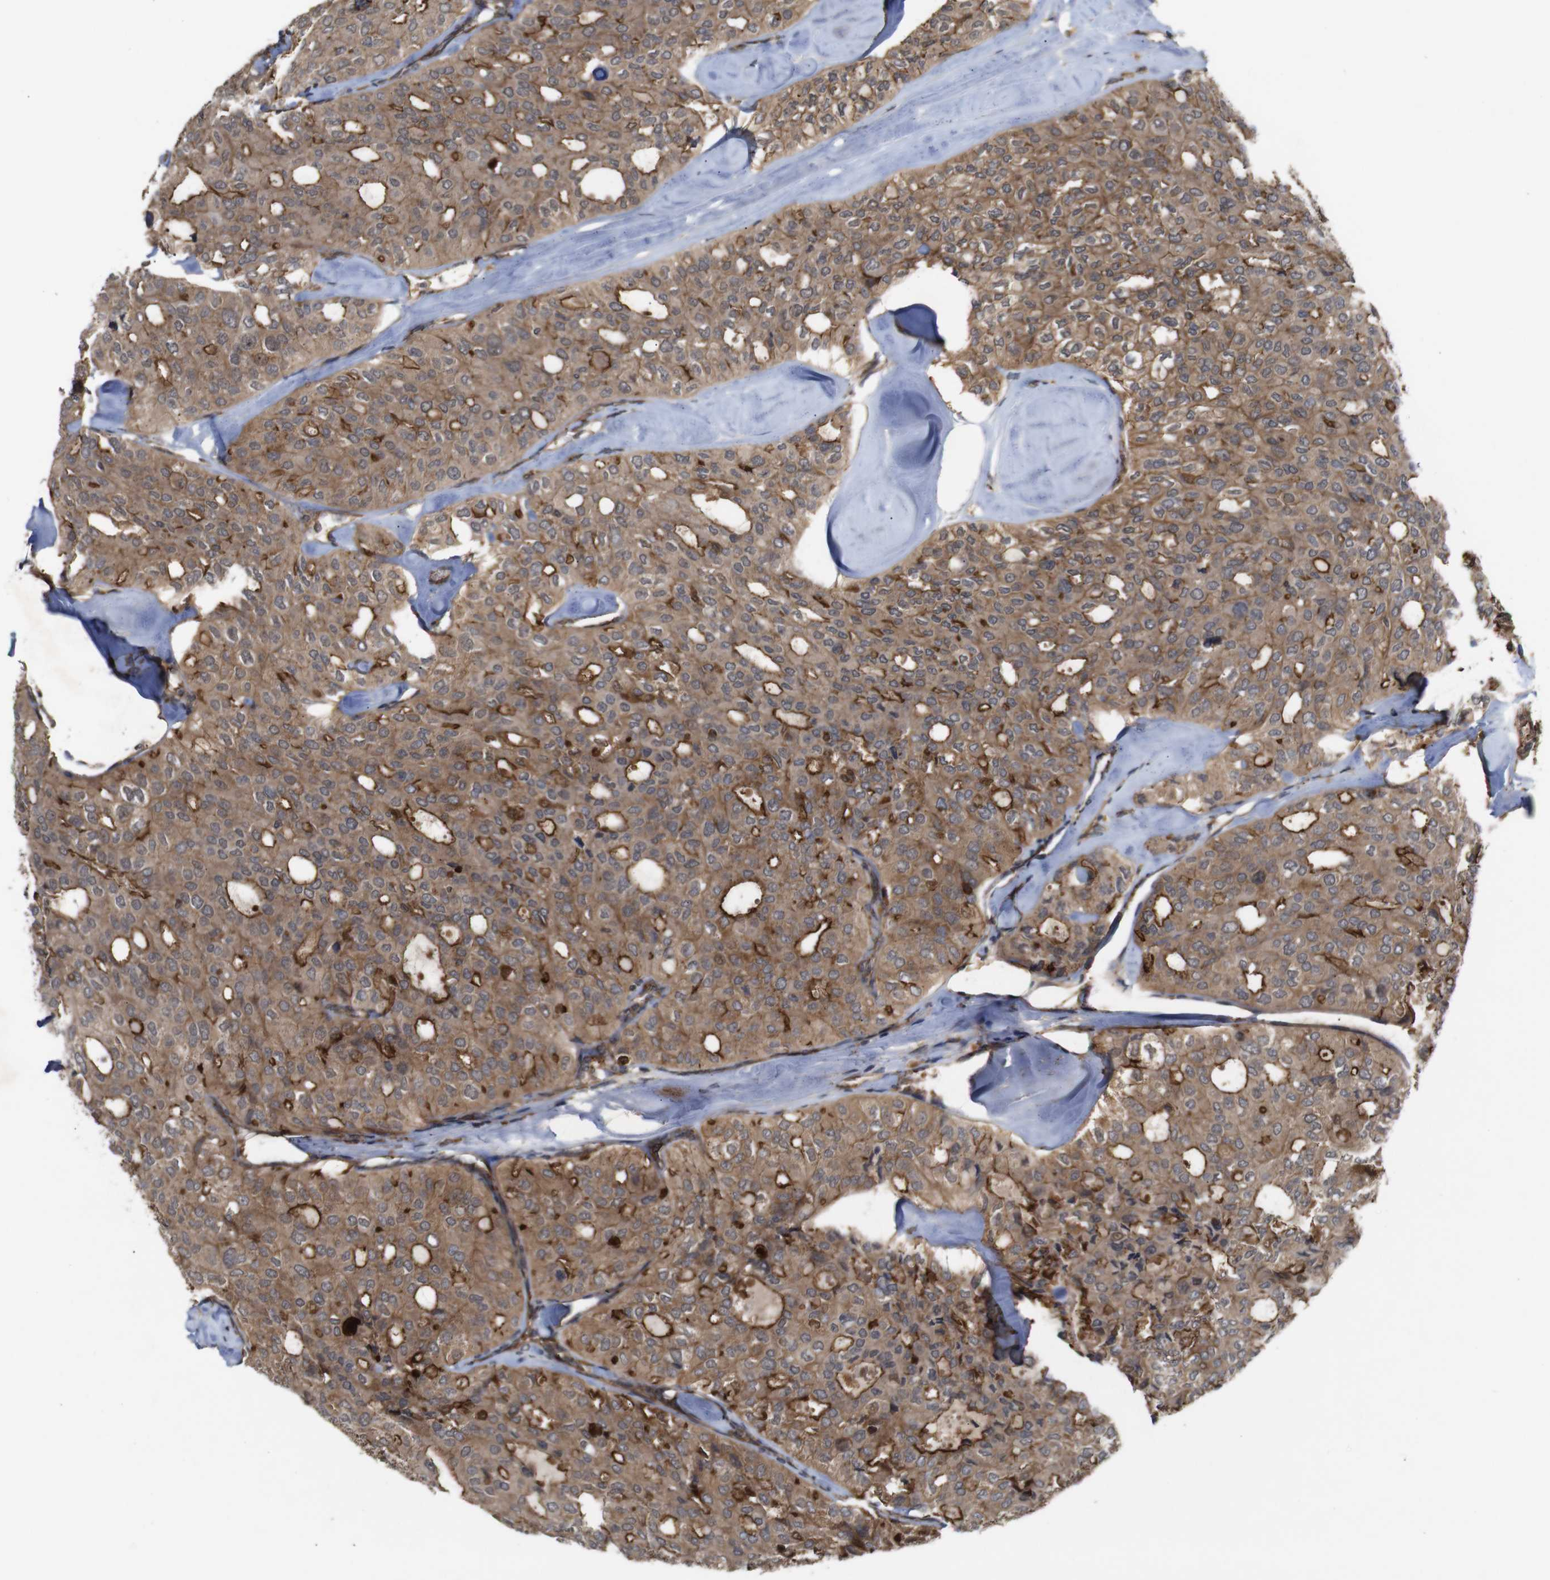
{"staining": {"intensity": "moderate", "quantity": ">75%", "location": "cytoplasmic/membranous"}, "tissue": "thyroid cancer", "cell_type": "Tumor cells", "image_type": "cancer", "snomed": [{"axis": "morphology", "description": "Follicular adenoma carcinoma, NOS"}, {"axis": "topography", "description": "Thyroid gland"}], "caption": "Tumor cells show medium levels of moderate cytoplasmic/membranous staining in about >75% of cells in human follicular adenoma carcinoma (thyroid).", "gene": "NANOS1", "patient": {"sex": "male", "age": 75}}